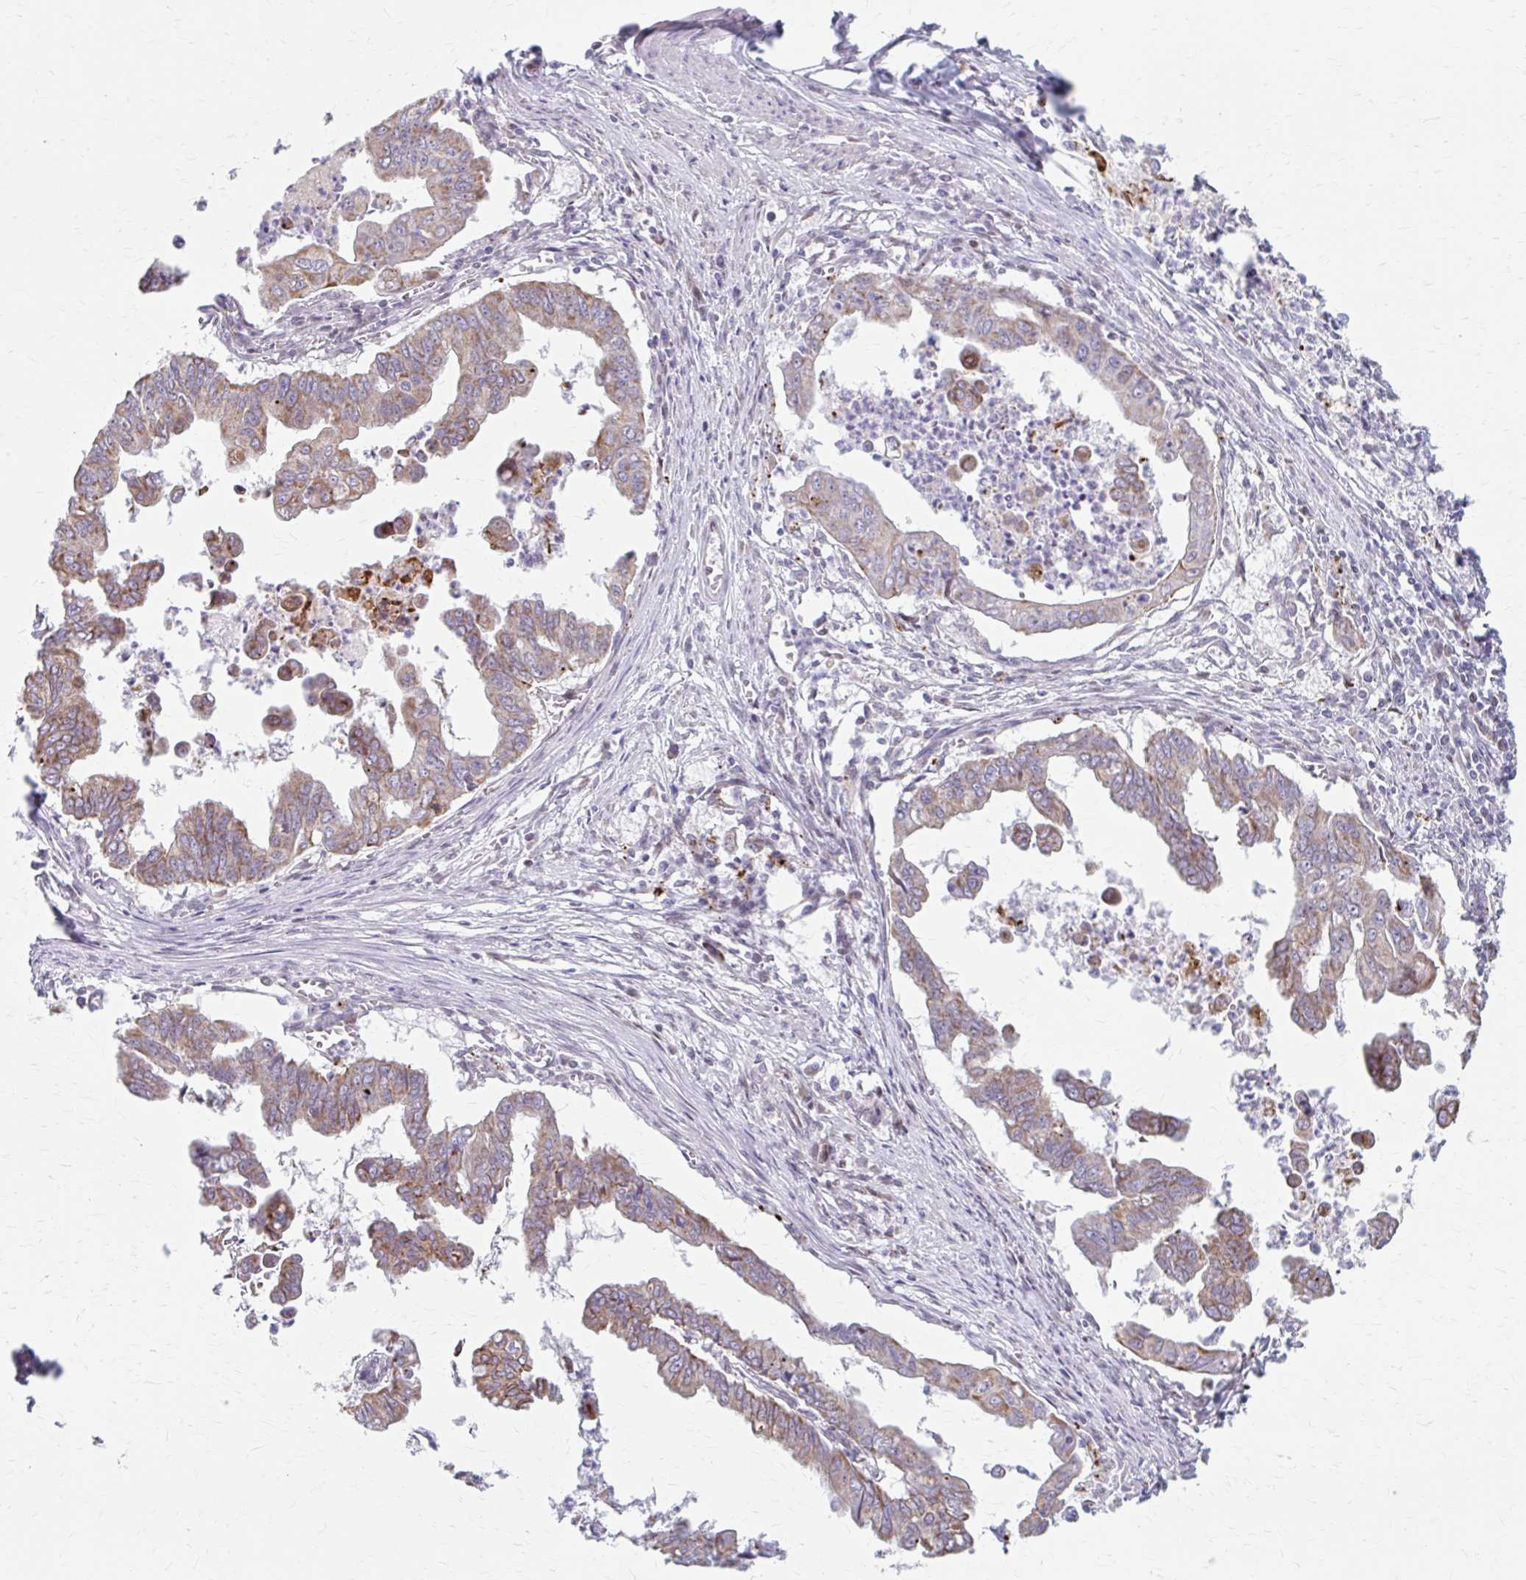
{"staining": {"intensity": "moderate", "quantity": "25%-75%", "location": "cytoplasmic/membranous"}, "tissue": "stomach cancer", "cell_type": "Tumor cells", "image_type": "cancer", "snomed": [{"axis": "morphology", "description": "Adenocarcinoma, NOS"}, {"axis": "topography", "description": "Stomach, upper"}], "caption": "DAB immunohistochemical staining of human adenocarcinoma (stomach) displays moderate cytoplasmic/membranous protein expression in about 25%-75% of tumor cells.", "gene": "BEAN1", "patient": {"sex": "male", "age": 80}}